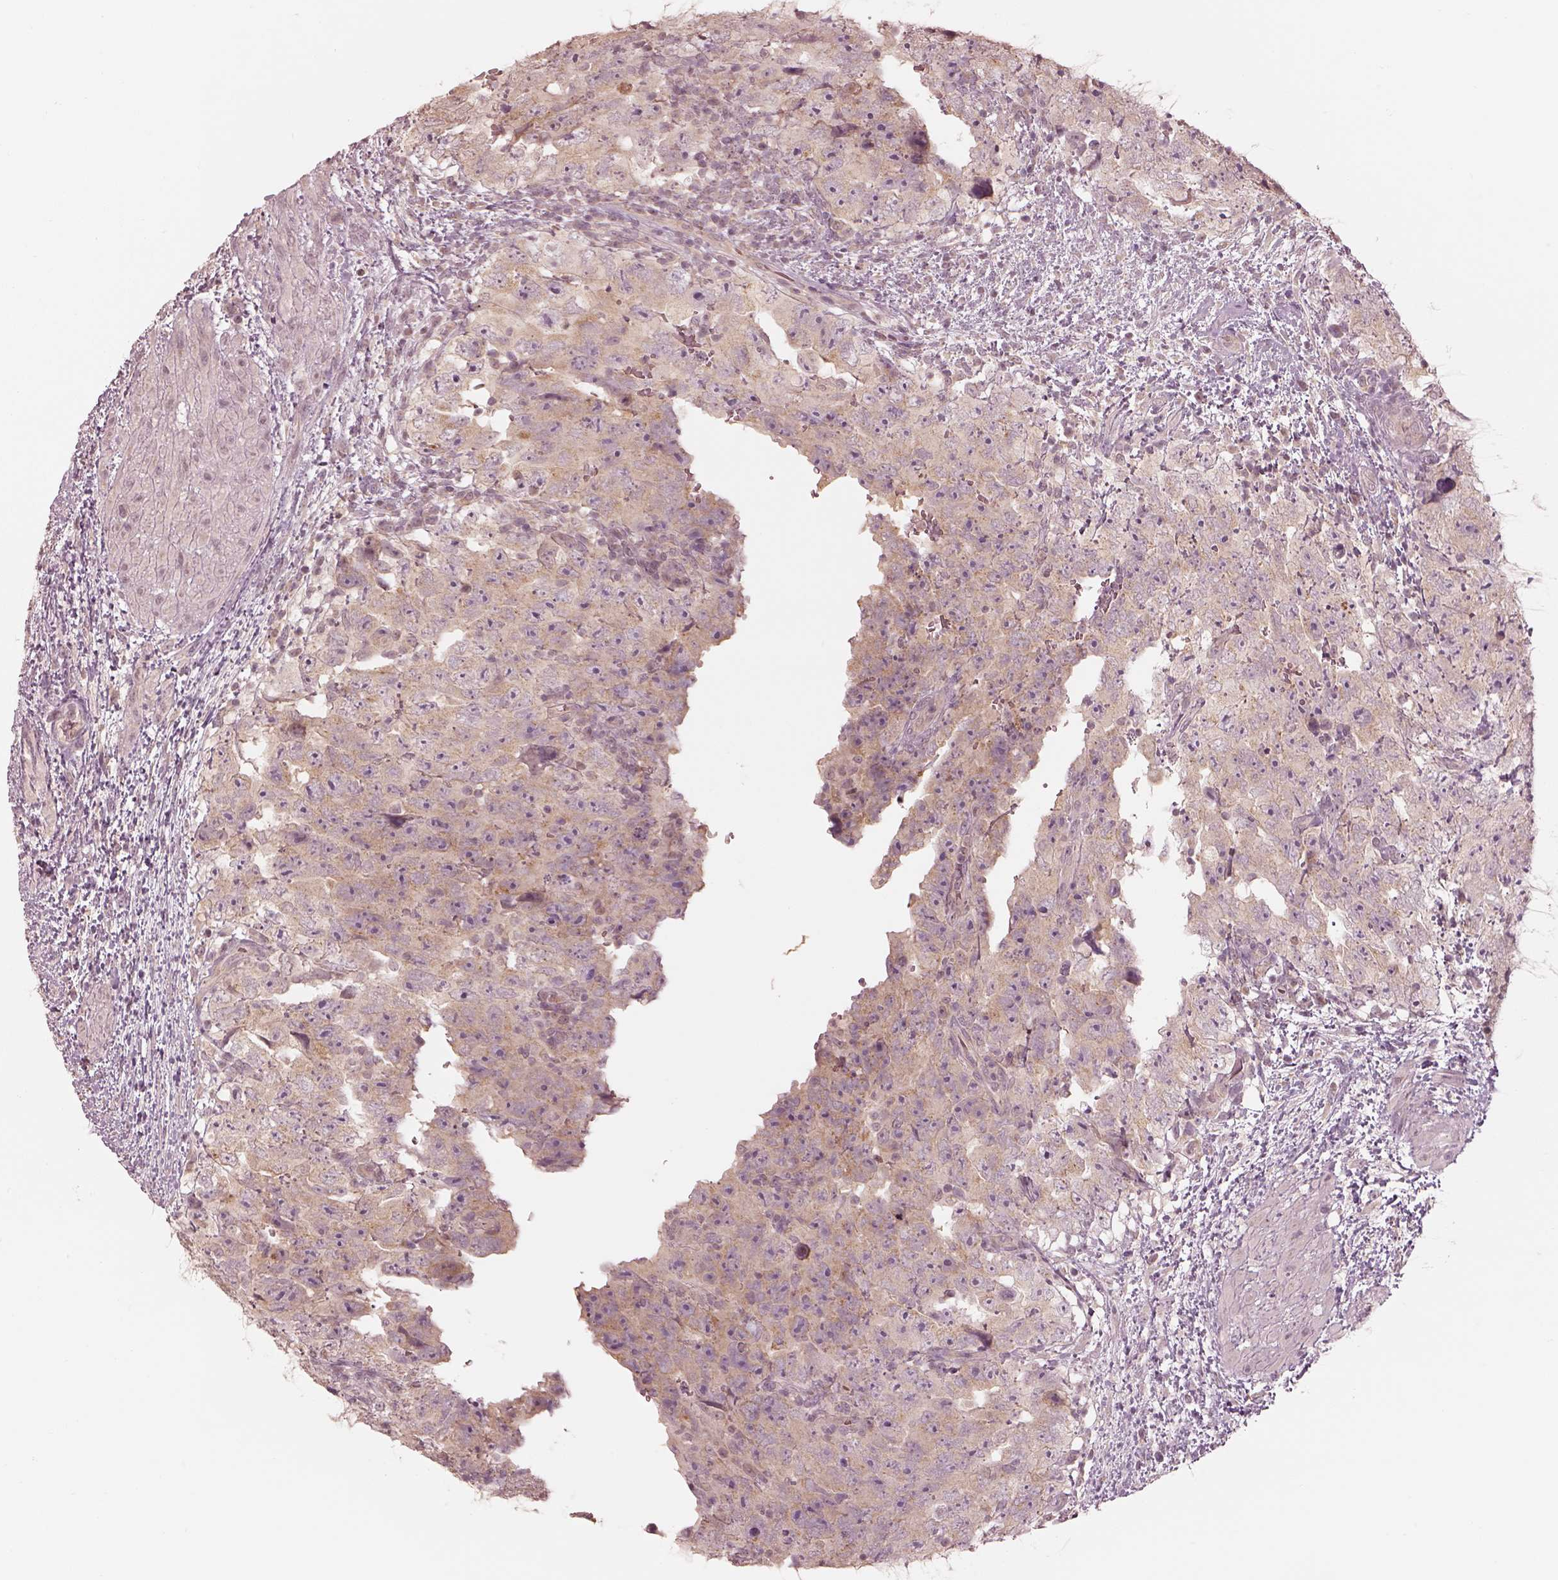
{"staining": {"intensity": "weak", "quantity": ">75%", "location": "cytoplasmic/membranous"}, "tissue": "testis cancer", "cell_type": "Tumor cells", "image_type": "cancer", "snomed": [{"axis": "morphology", "description": "Normal tissue, NOS"}, {"axis": "morphology", "description": "Carcinoma, Embryonal, NOS"}, {"axis": "topography", "description": "Testis"}, {"axis": "topography", "description": "Epididymis"}], "caption": "Brown immunohistochemical staining in testis cancer (embryonal carcinoma) exhibits weak cytoplasmic/membranous expression in approximately >75% of tumor cells.", "gene": "IQCB1", "patient": {"sex": "male", "age": 24}}